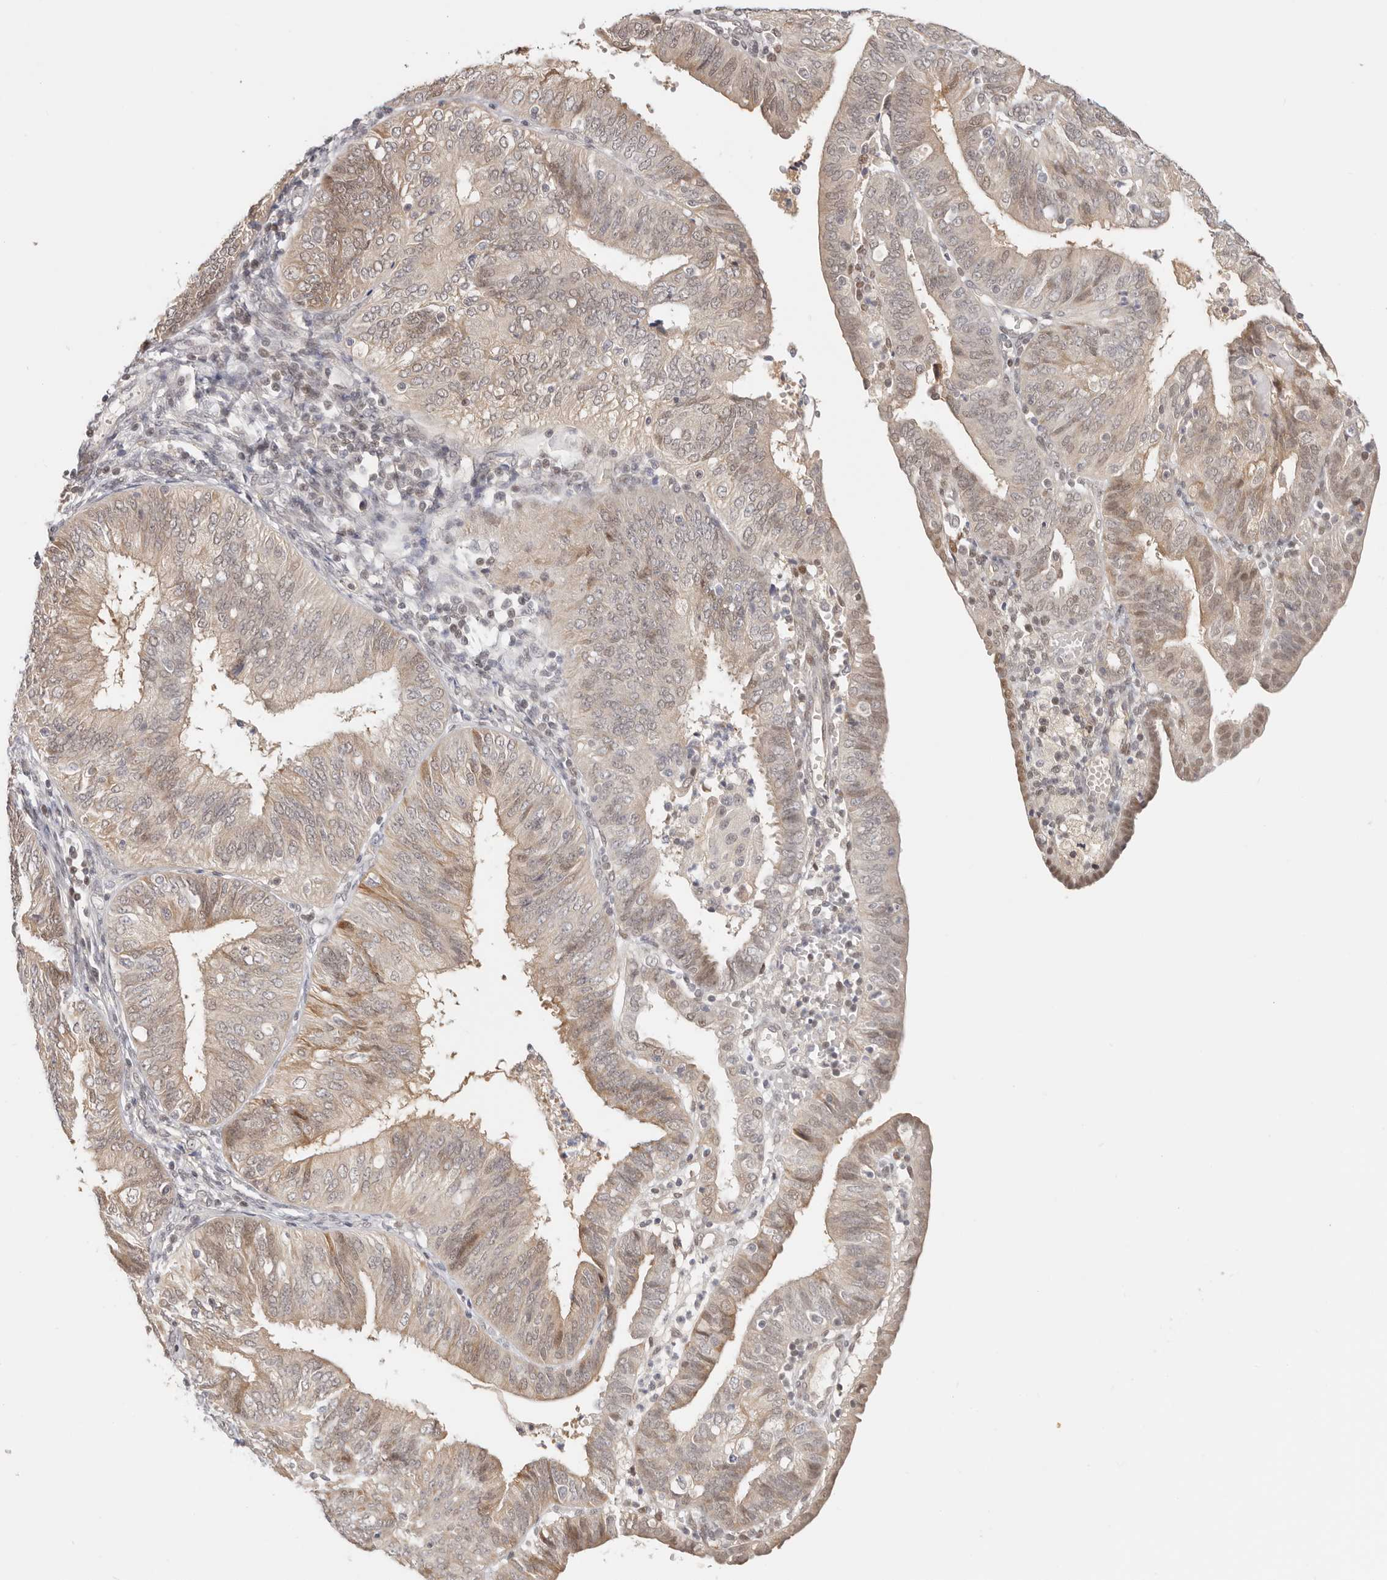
{"staining": {"intensity": "weak", "quantity": "<25%", "location": "cytoplasmic/membranous,nuclear"}, "tissue": "endometrial cancer", "cell_type": "Tumor cells", "image_type": "cancer", "snomed": [{"axis": "morphology", "description": "Adenocarcinoma, NOS"}, {"axis": "topography", "description": "Endometrium"}], "caption": "Tumor cells are negative for brown protein staining in endometrial adenocarcinoma.", "gene": "LARP7", "patient": {"sex": "female", "age": 58}}